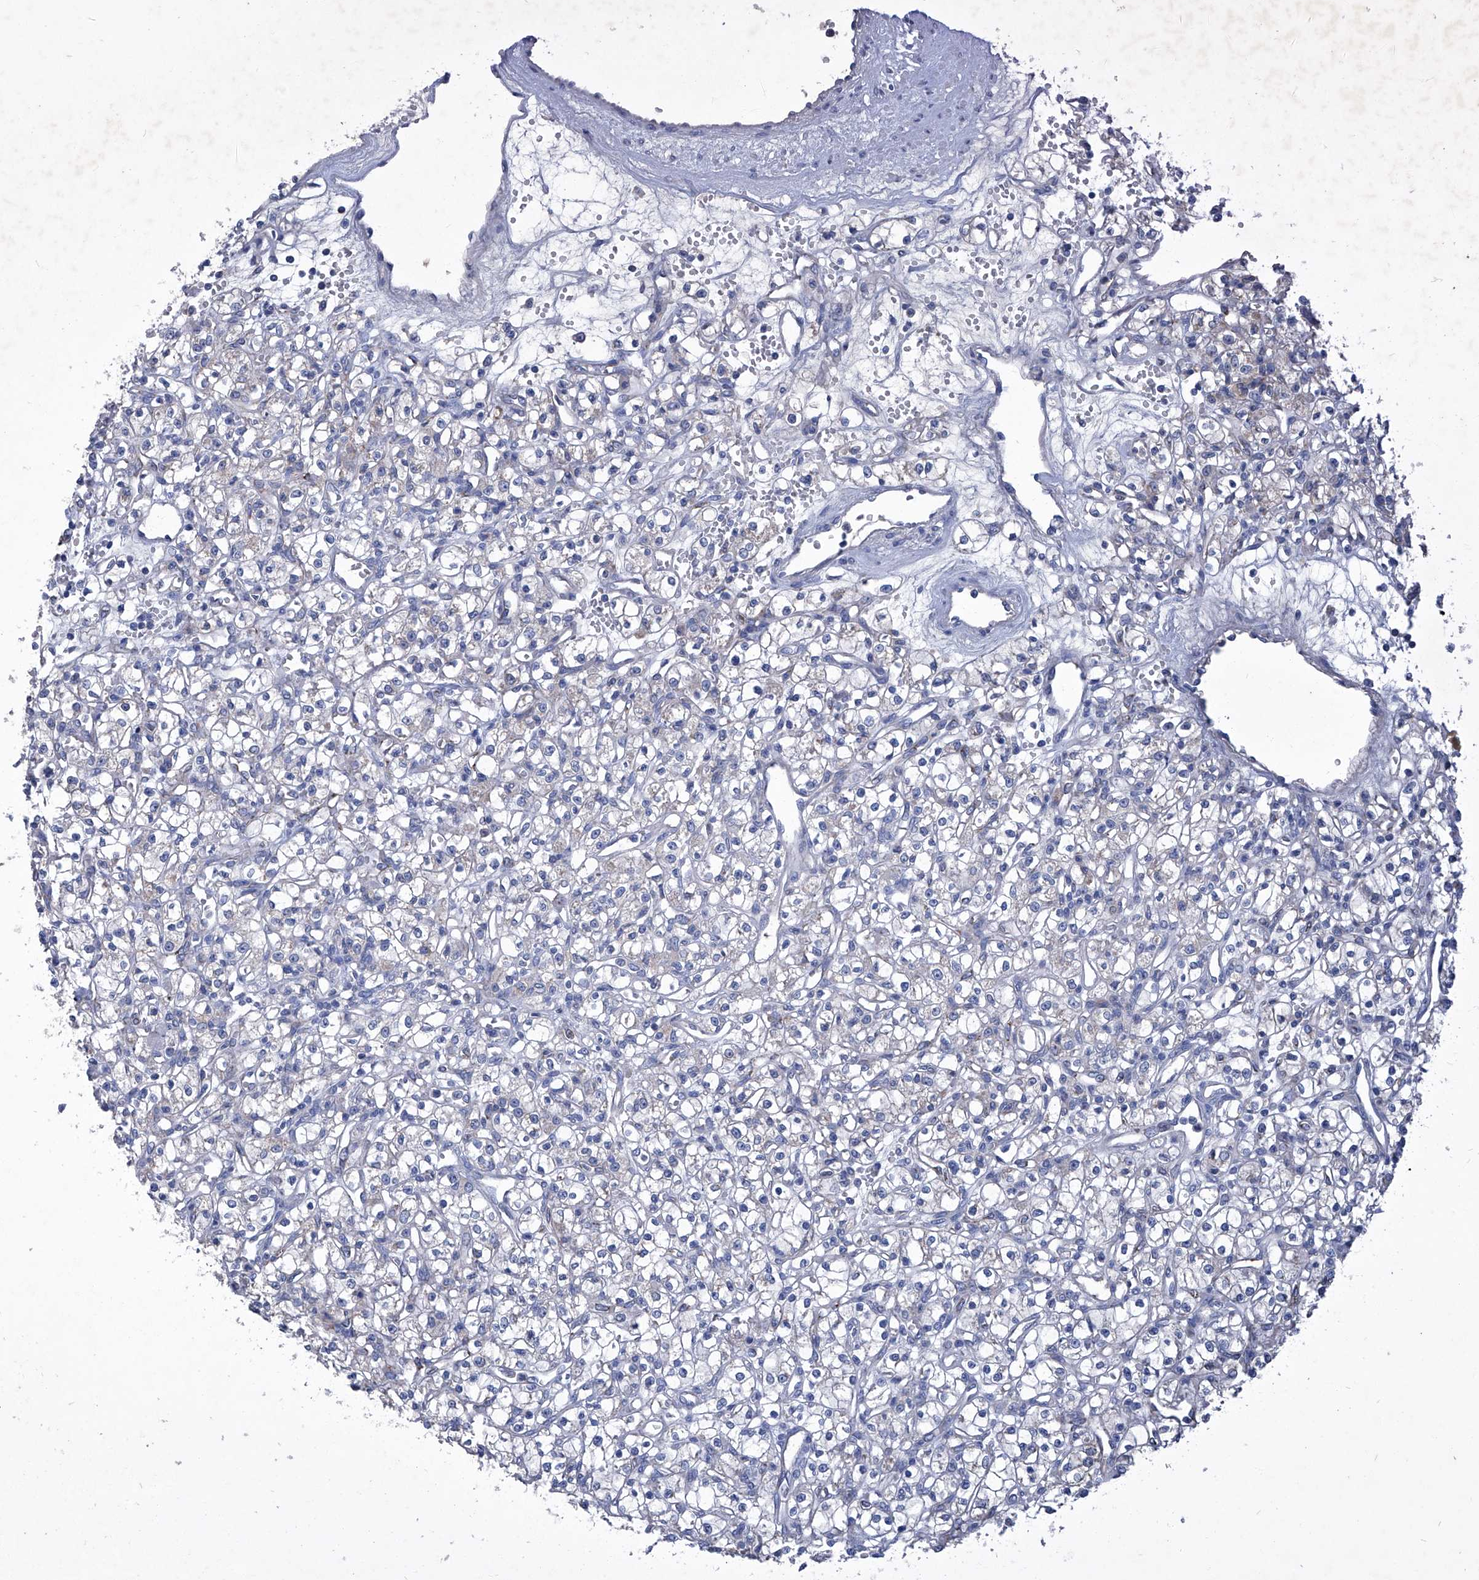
{"staining": {"intensity": "negative", "quantity": "none", "location": "none"}, "tissue": "renal cancer", "cell_type": "Tumor cells", "image_type": "cancer", "snomed": [{"axis": "morphology", "description": "Adenocarcinoma, NOS"}, {"axis": "topography", "description": "Kidney"}], "caption": "The image exhibits no significant expression in tumor cells of renal adenocarcinoma.", "gene": "MTARC1", "patient": {"sex": "female", "age": 59}}